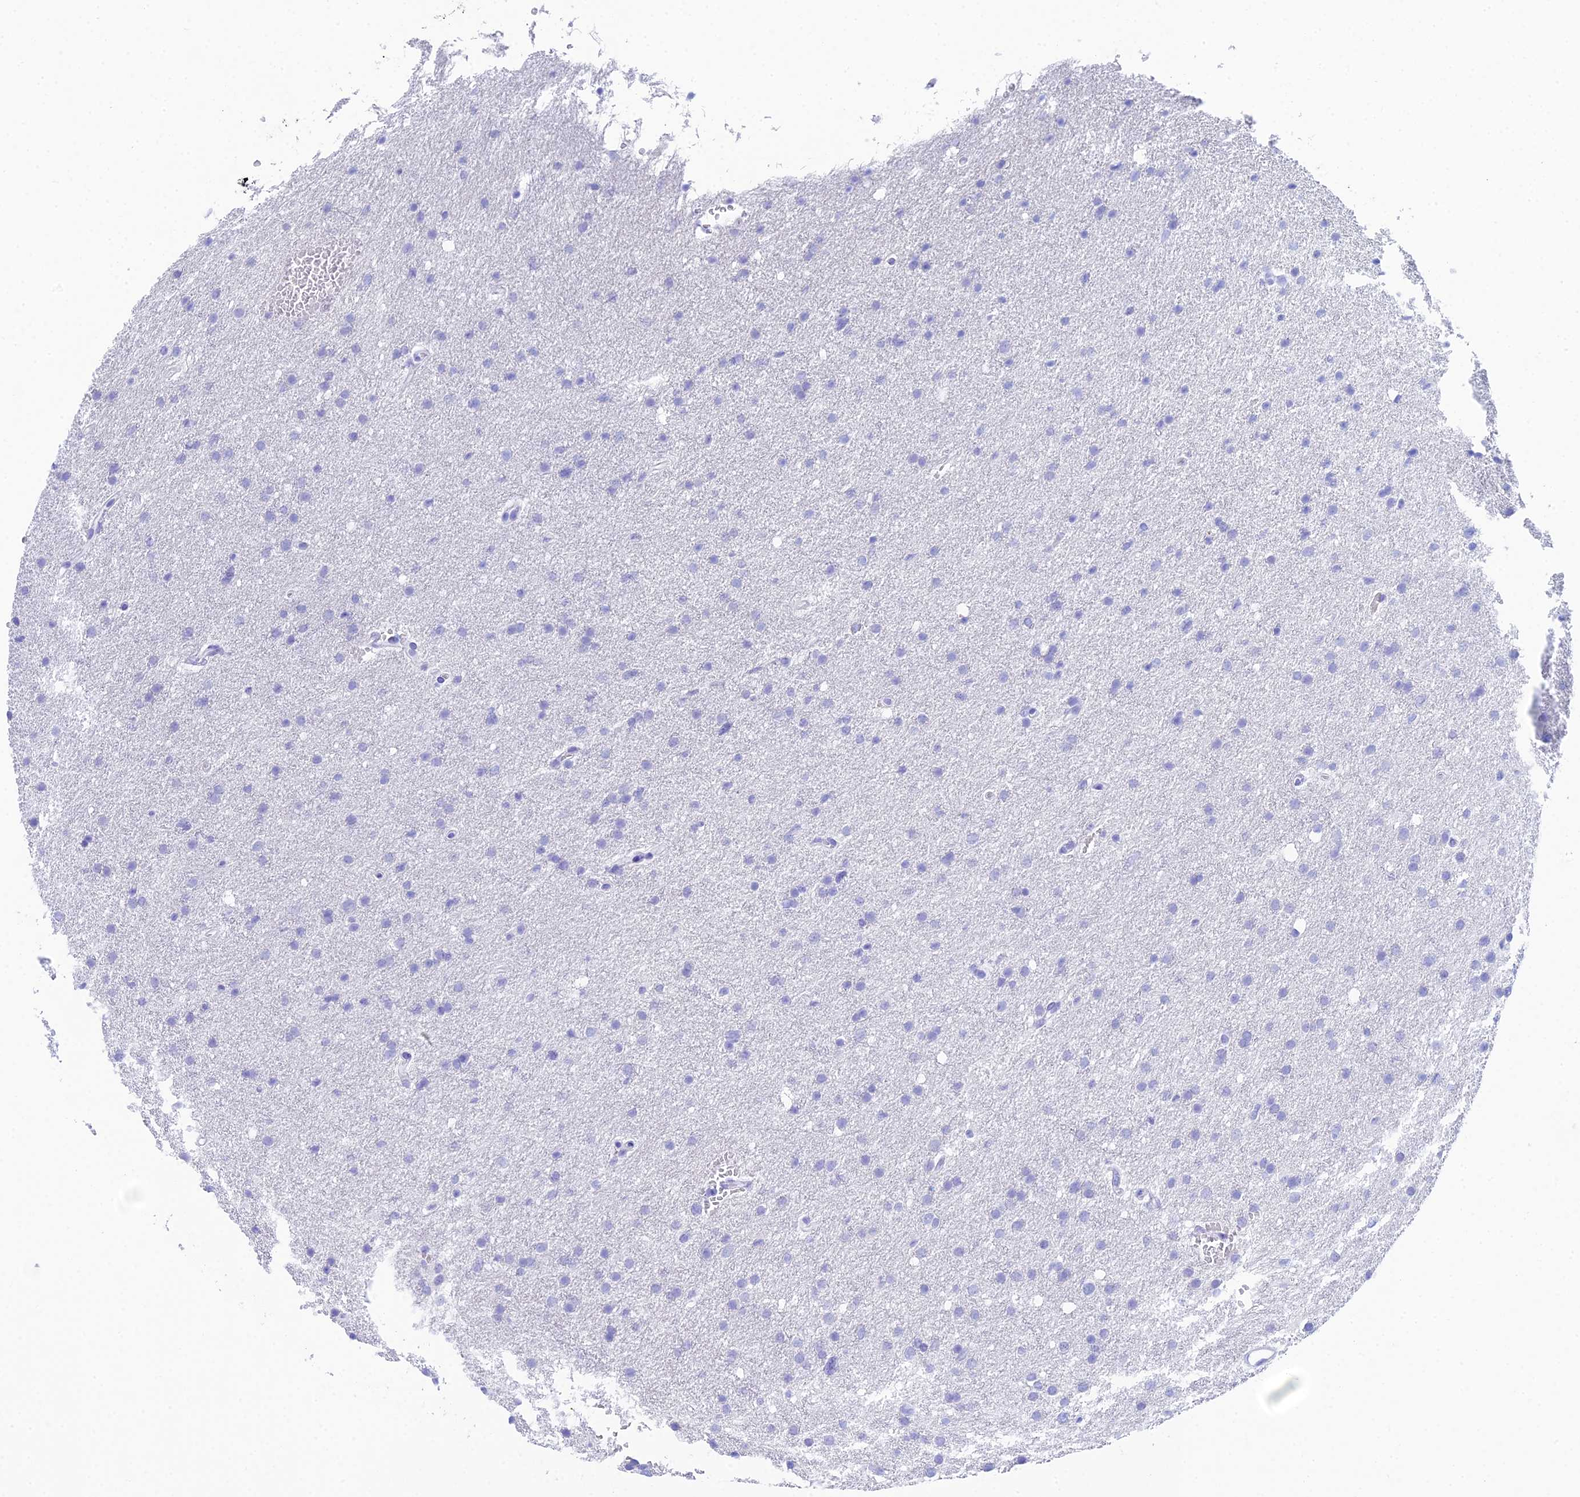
{"staining": {"intensity": "negative", "quantity": "none", "location": "none"}, "tissue": "glioma", "cell_type": "Tumor cells", "image_type": "cancer", "snomed": [{"axis": "morphology", "description": "Glioma, malignant, High grade"}, {"axis": "topography", "description": "Cerebral cortex"}], "caption": "This is an immunohistochemistry (IHC) micrograph of human glioma. There is no positivity in tumor cells.", "gene": "REG1A", "patient": {"sex": "female", "age": 36}}